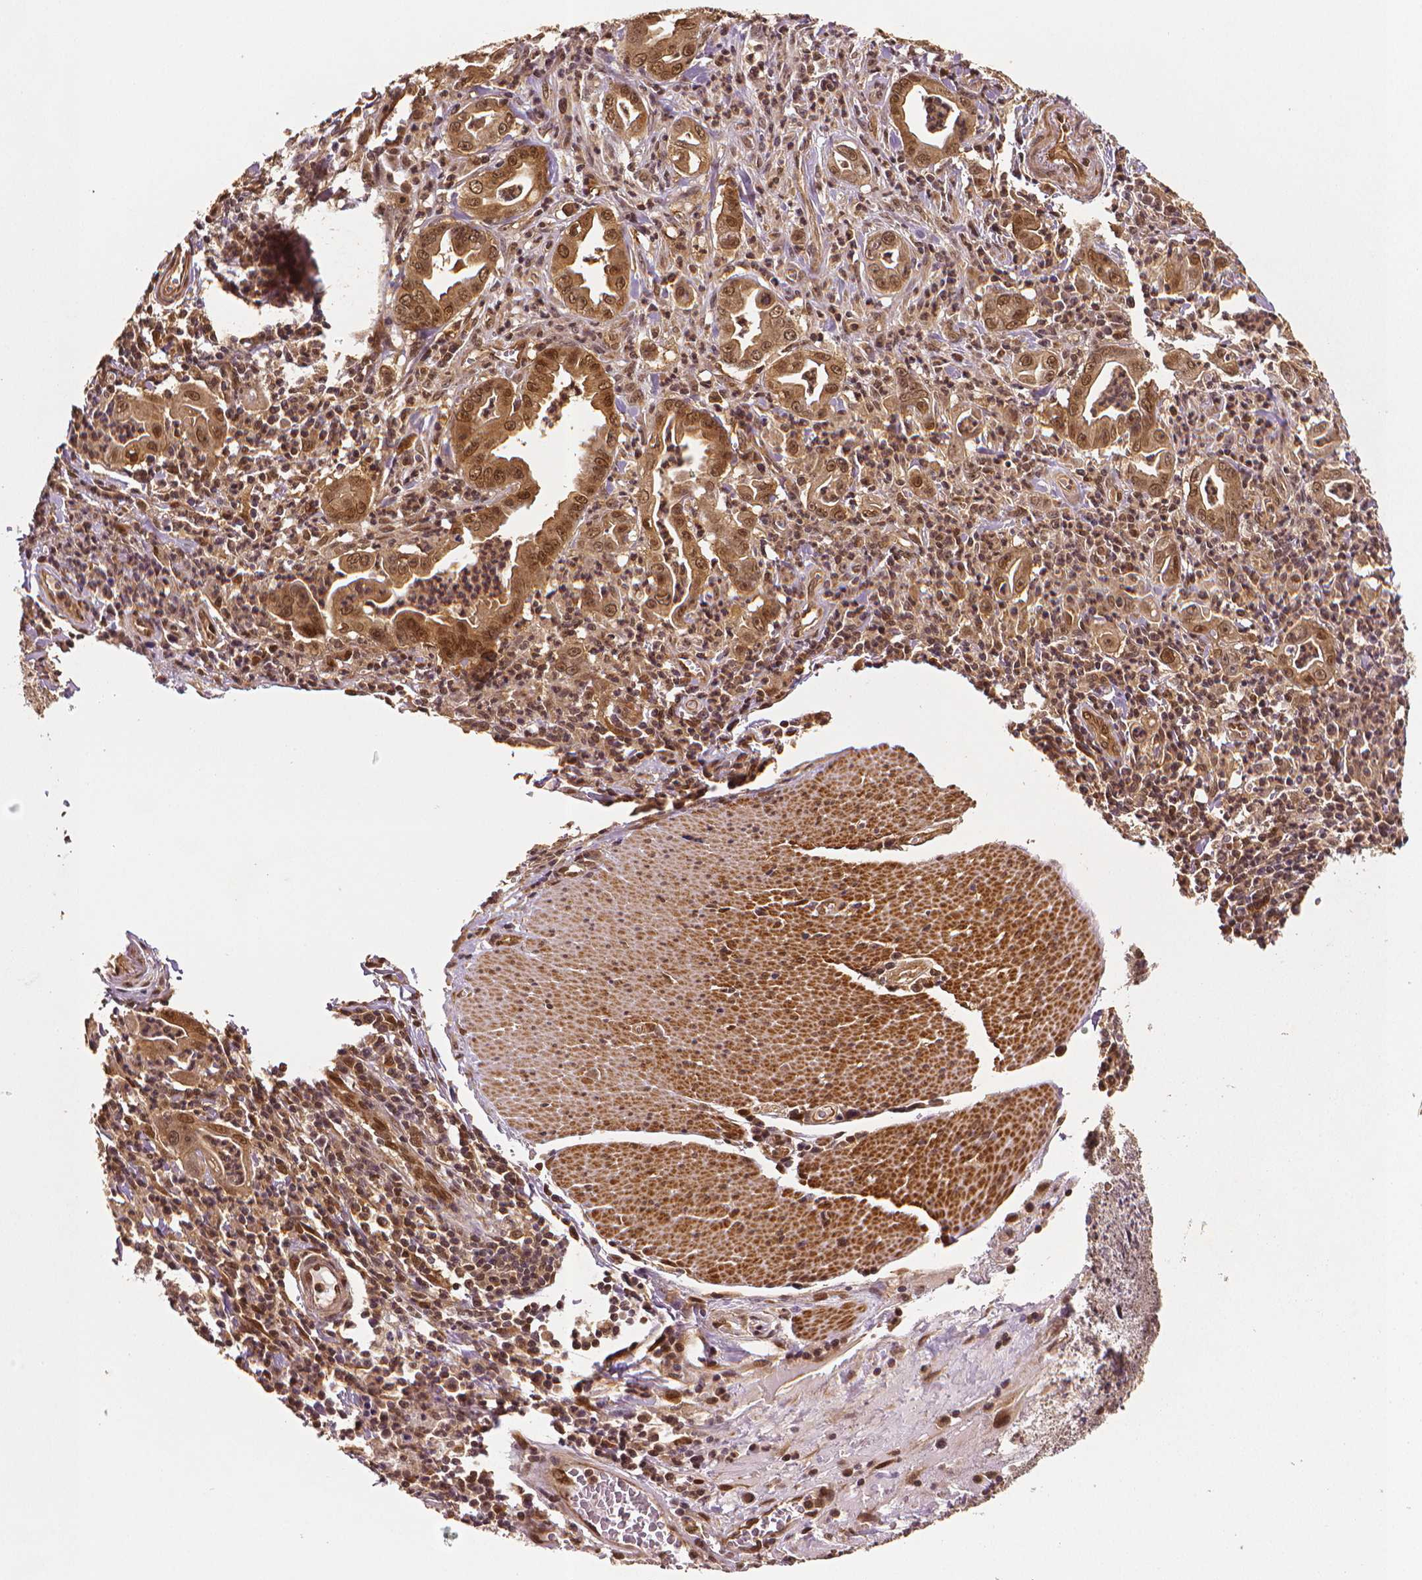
{"staining": {"intensity": "moderate", "quantity": "25%-75%", "location": "cytoplasmic/membranous,nuclear"}, "tissue": "stomach cancer", "cell_type": "Tumor cells", "image_type": "cancer", "snomed": [{"axis": "morphology", "description": "Adenocarcinoma, NOS"}, {"axis": "topography", "description": "Stomach, upper"}], "caption": "A histopathology image of human adenocarcinoma (stomach) stained for a protein shows moderate cytoplasmic/membranous and nuclear brown staining in tumor cells.", "gene": "STAT3", "patient": {"sex": "female", "age": 79}}